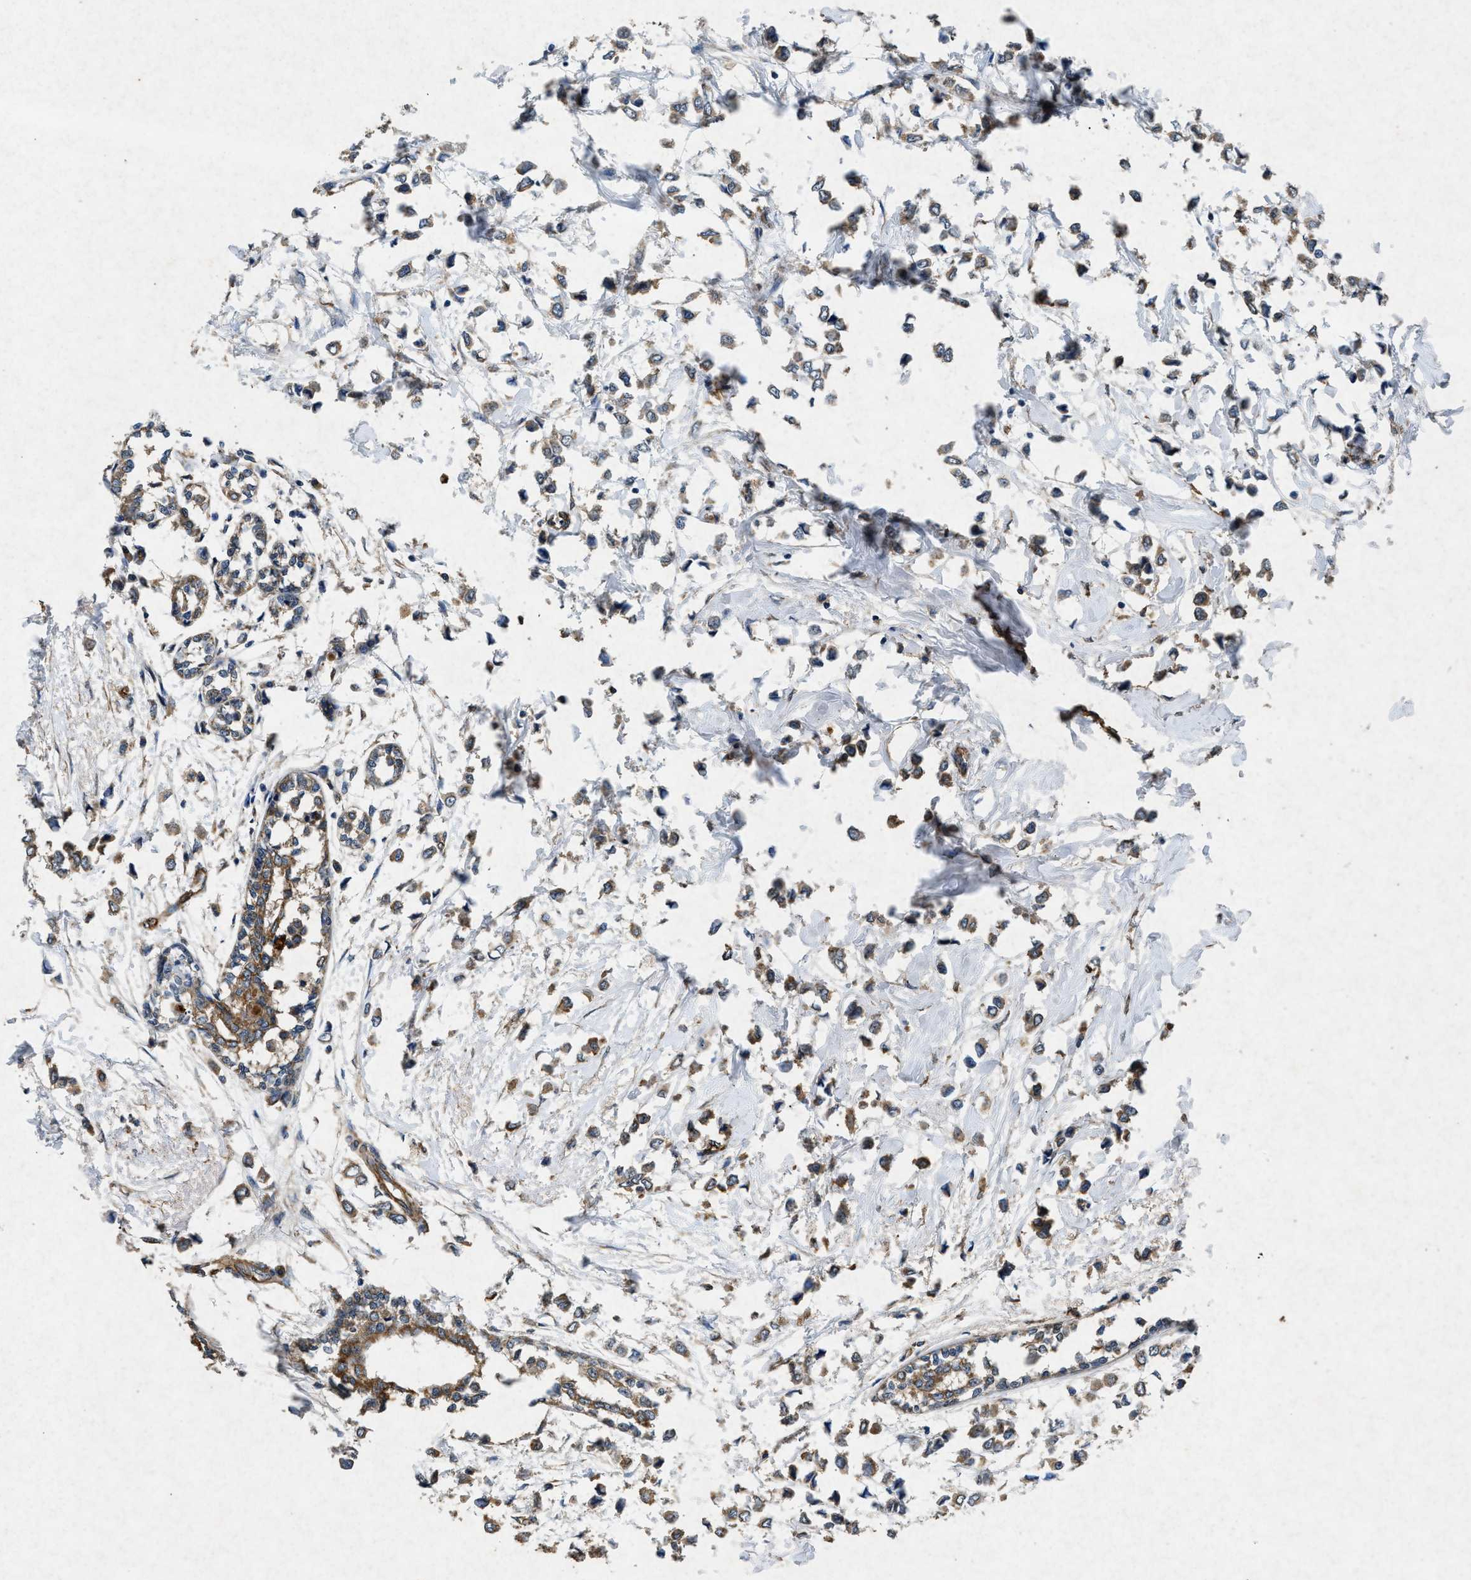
{"staining": {"intensity": "moderate", "quantity": ">75%", "location": "cytoplasmic/membranous"}, "tissue": "breast cancer", "cell_type": "Tumor cells", "image_type": "cancer", "snomed": [{"axis": "morphology", "description": "Lobular carcinoma"}, {"axis": "topography", "description": "Breast"}], "caption": "Tumor cells show moderate cytoplasmic/membranous positivity in about >75% of cells in breast cancer. (DAB (3,3'-diaminobenzidine) IHC, brown staining for protein, blue staining for nuclei).", "gene": "CDK15", "patient": {"sex": "female", "age": 51}}